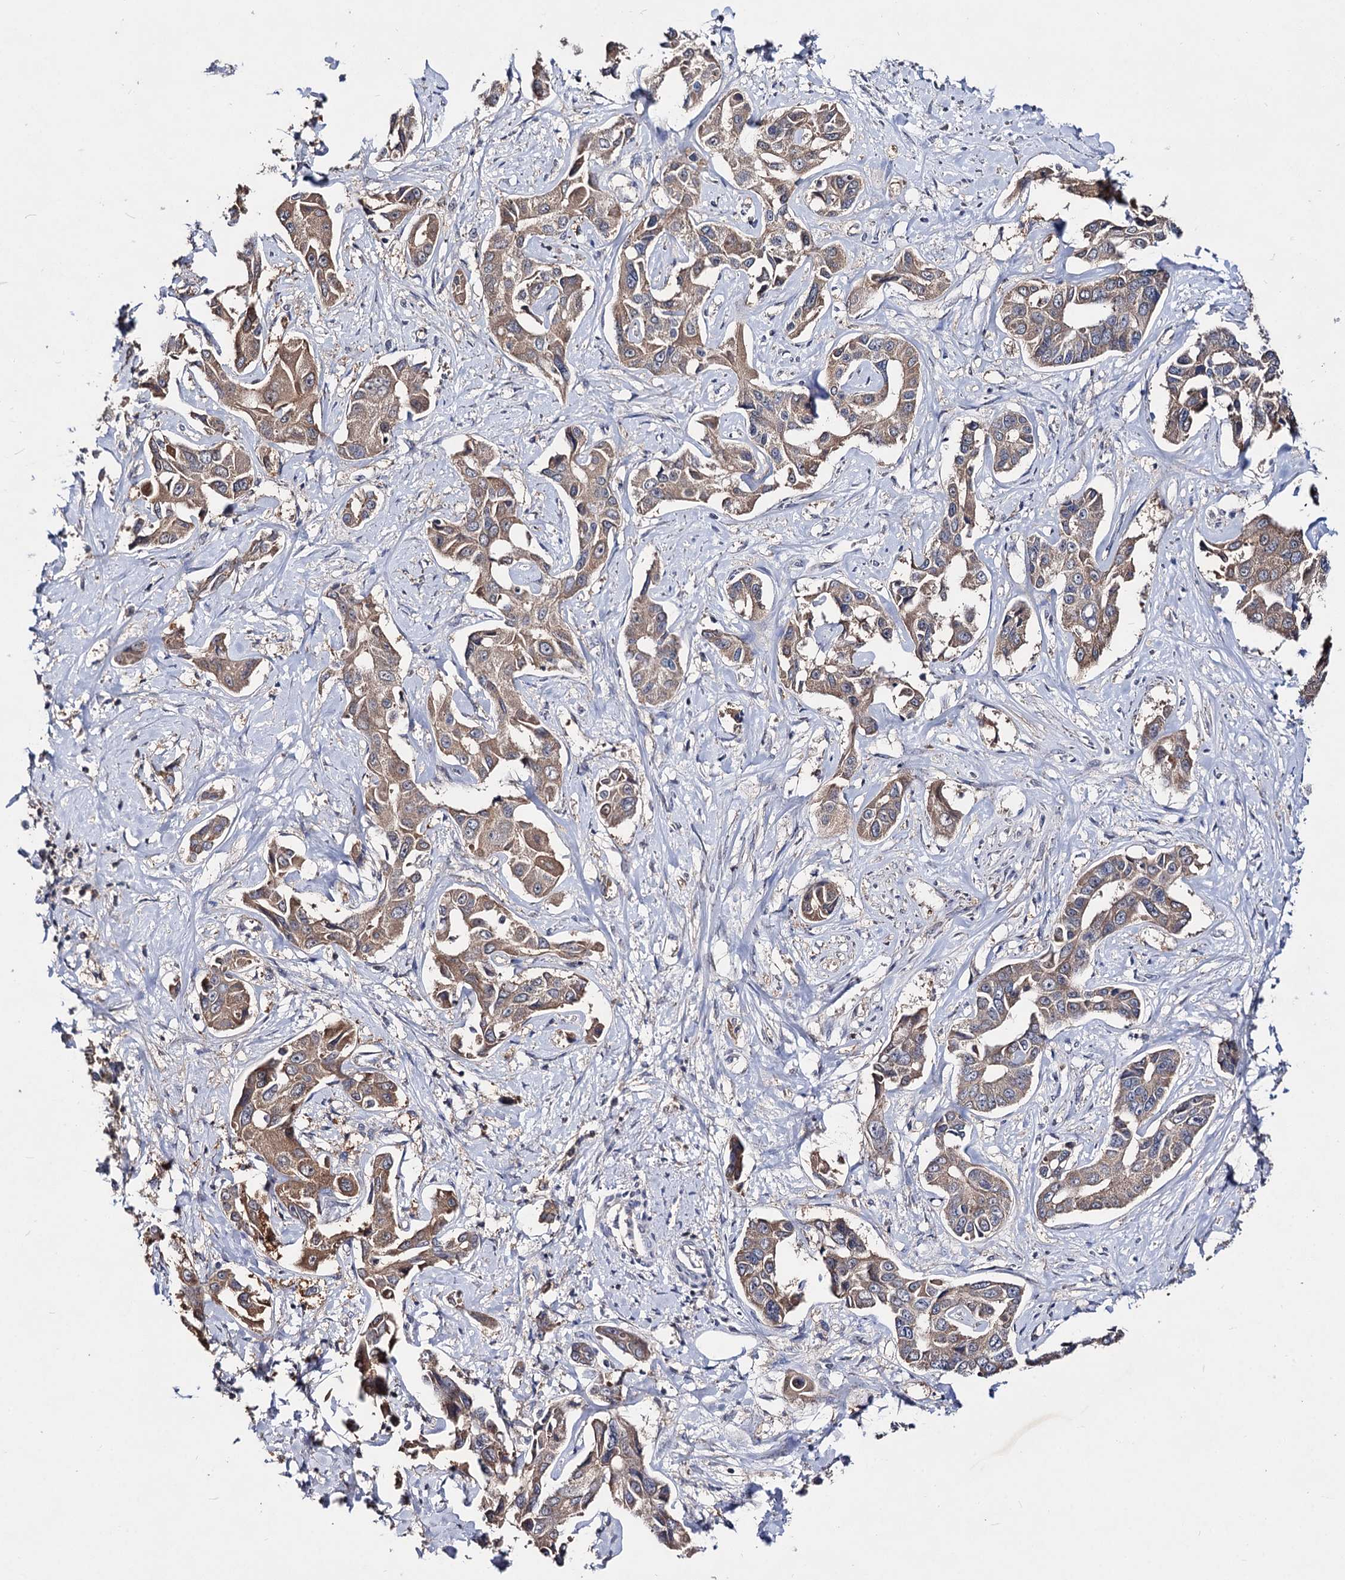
{"staining": {"intensity": "moderate", "quantity": ">75%", "location": "cytoplasmic/membranous"}, "tissue": "liver cancer", "cell_type": "Tumor cells", "image_type": "cancer", "snomed": [{"axis": "morphology", "description": "Cholangiocarcinoma"}, {"axis": "topography", "description": "Liver"}], "caption": "Approximately >75% of tumor cells in human liver cancer (cholangiocarcinoma) demonstrate moderate cytoplasmic/membranous protein positivity as visualized by brown immunohistochemical staining.", "gene": "ACTR6", "patient": {"sex": "male", "age": 59}}